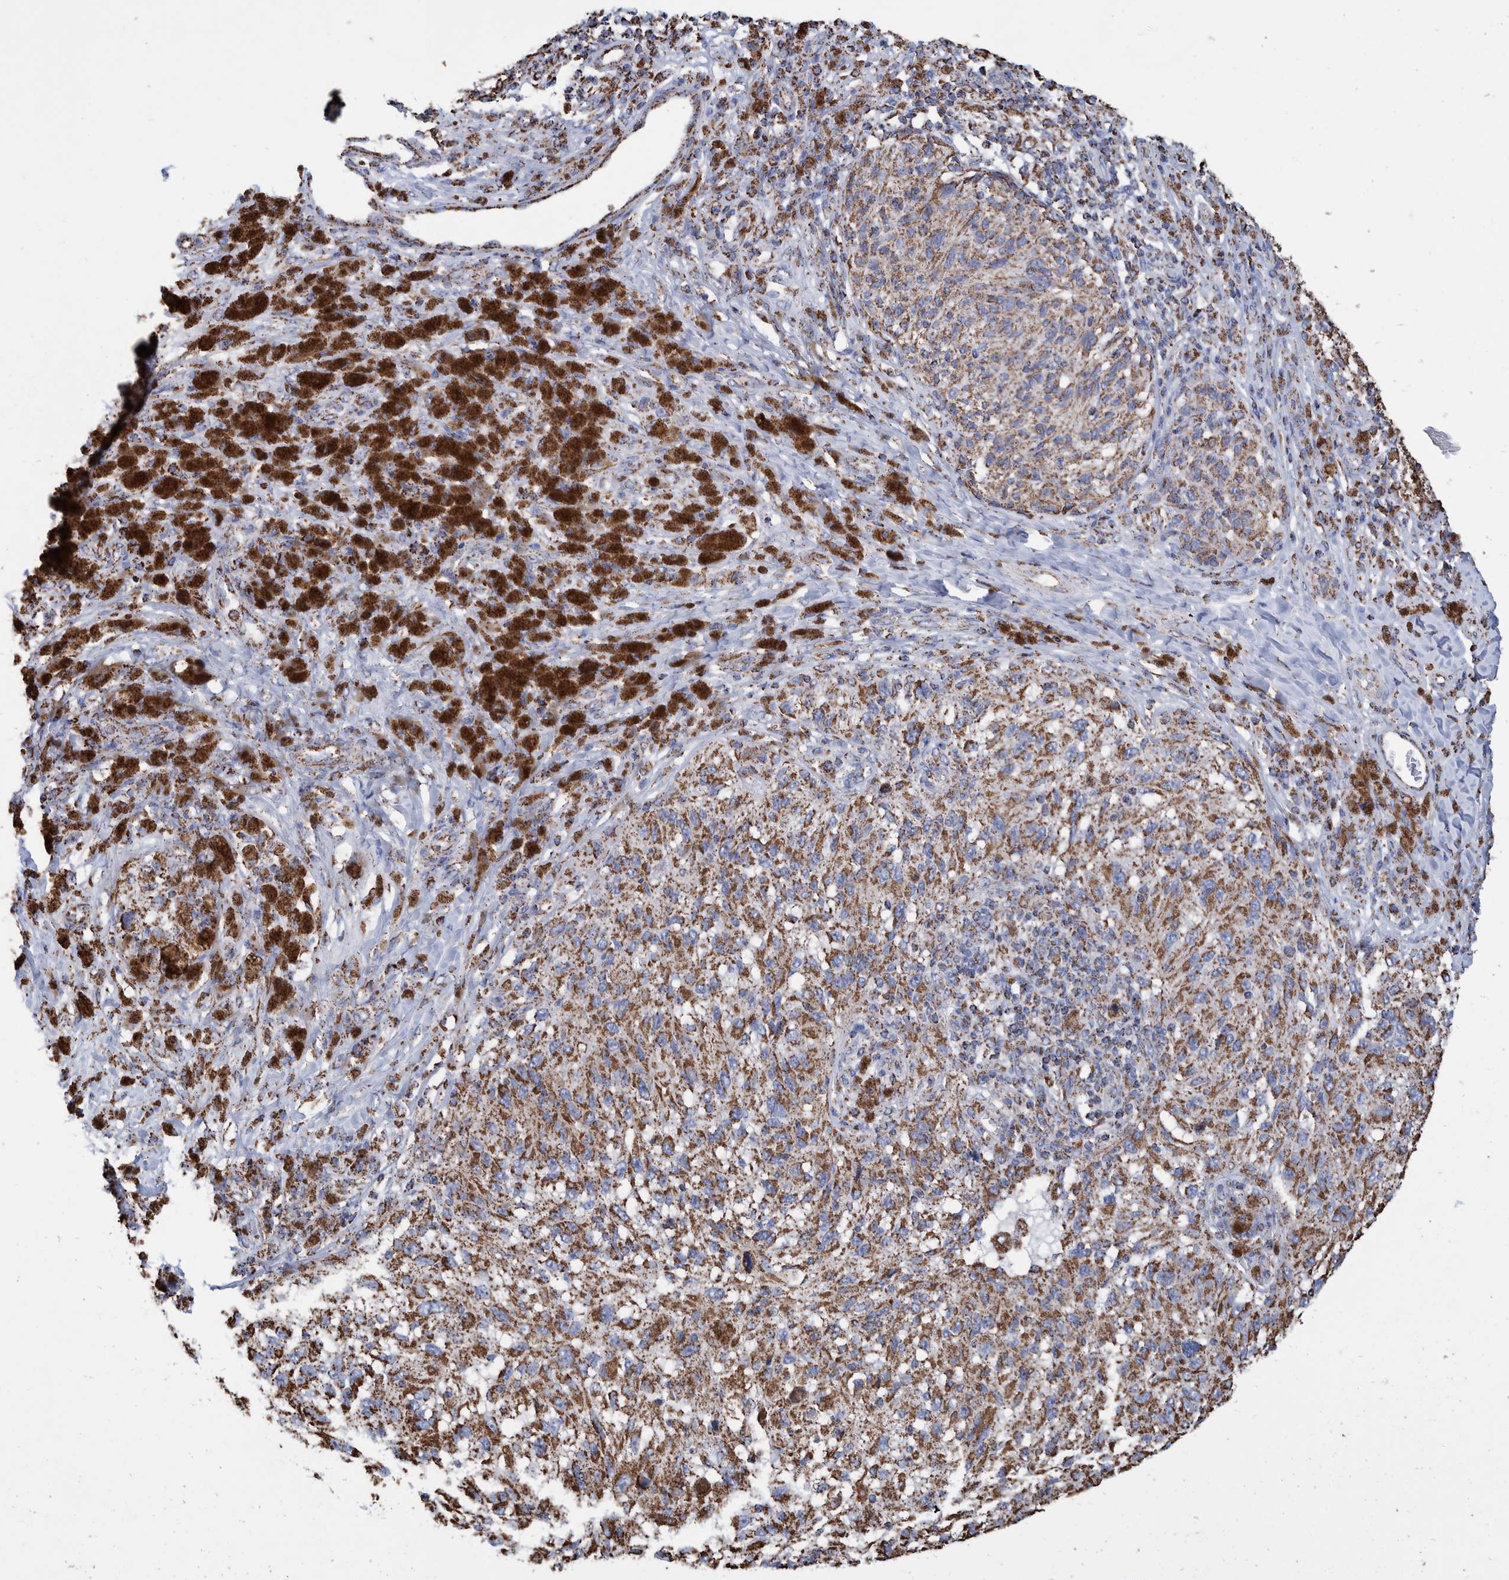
{"staining": {"intensity": "strong", "quantity": ">75%", "location": "cytoplasmic/membranous"}, "tissue": "melanoma", "cell_type": "Tumor cells", "image_type": "cancer", "snomed": [{"axis": "morphology", "description": "Malignant melanoma, NOS"}, {"axis": "topography", "description": "Skin"}], "caption": "Immunohistochemical staining of malignant melanoma displays high levels of strong cytoplasmic/membranous positivity in approximately >75% of tumor cells. Nuclei are stained in blue.", "gene": "VPS26C", "patient": {"sex": "female", "age": 73}}